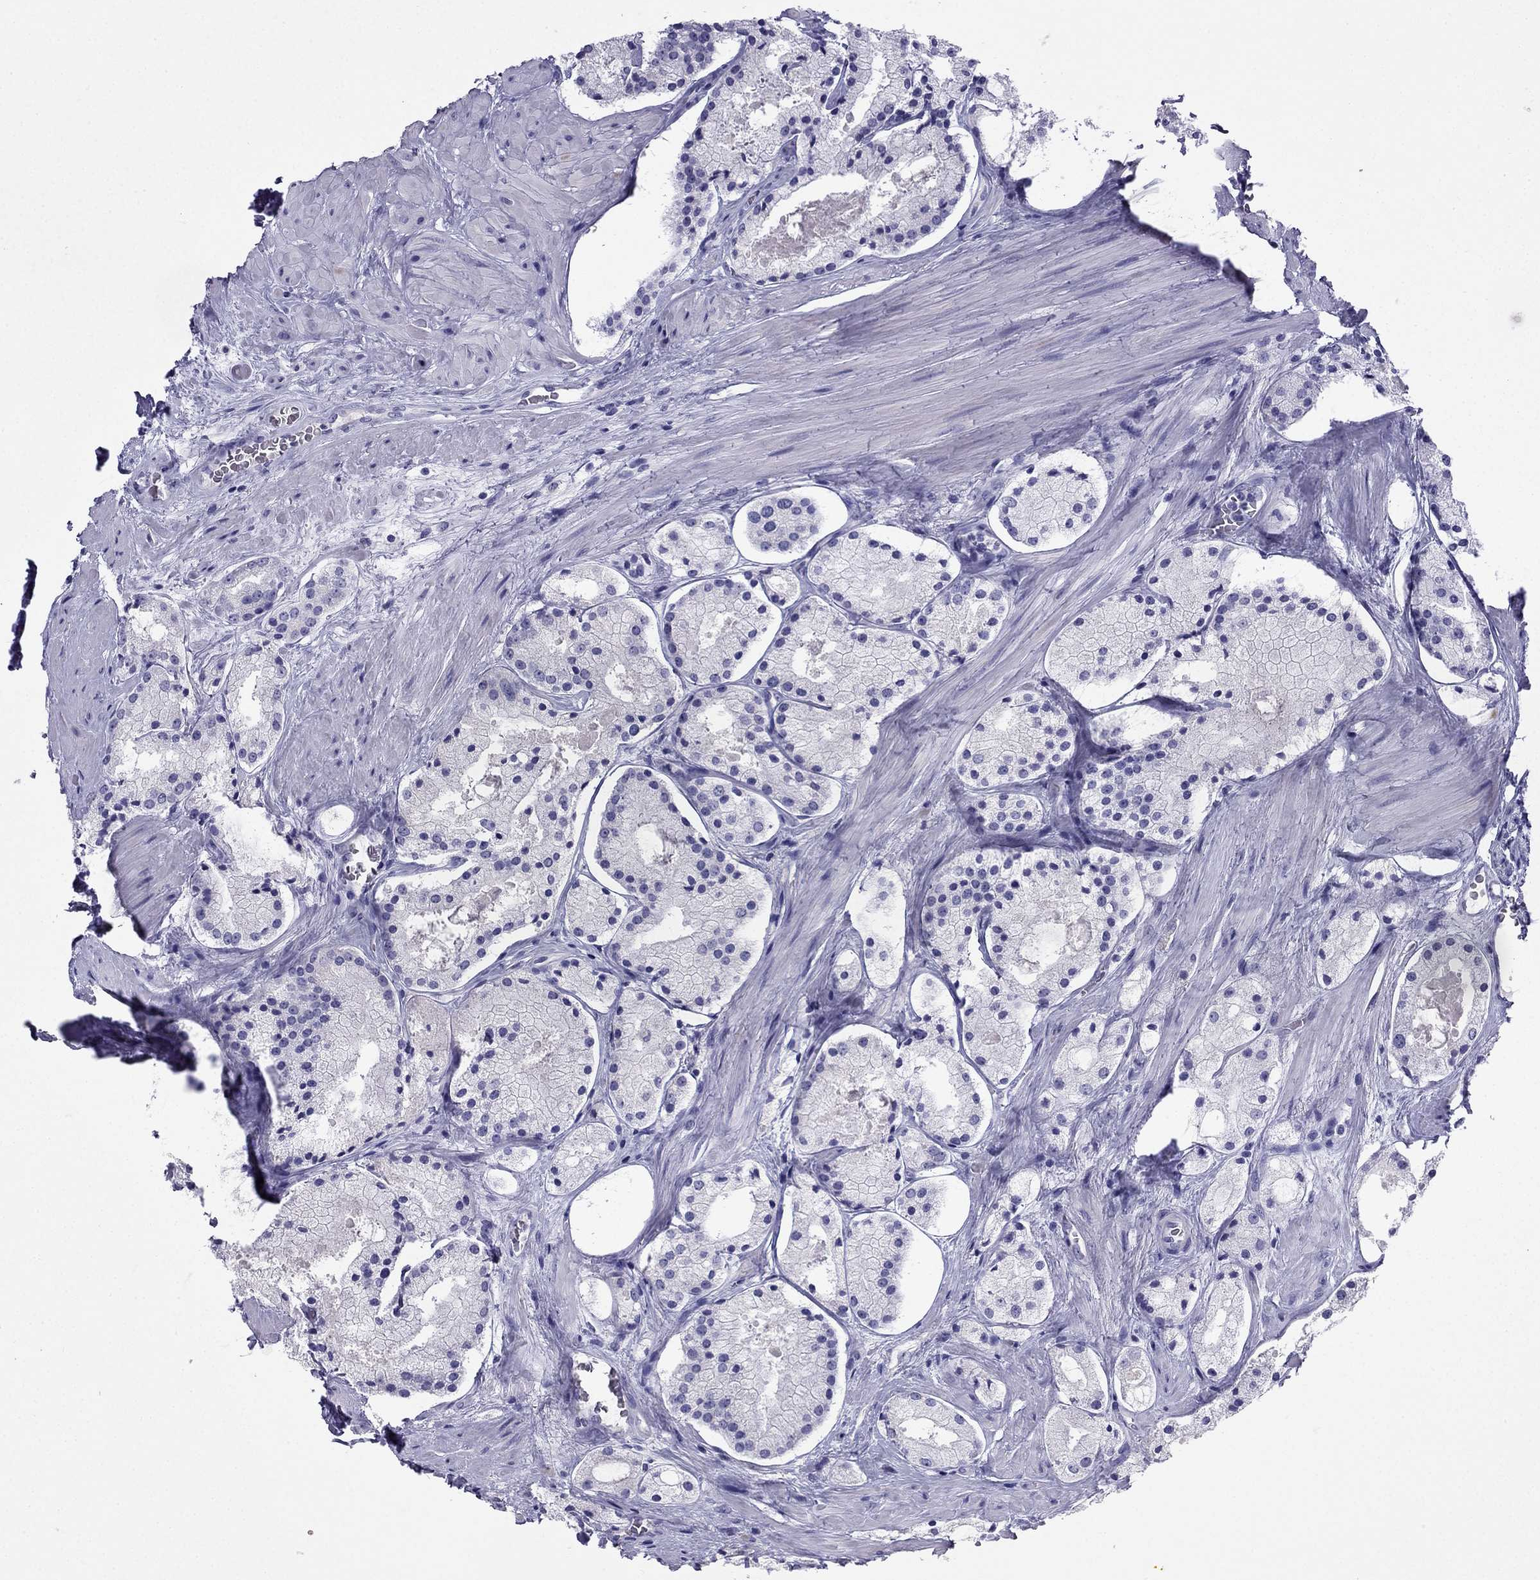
{"staining": {"intensity": "negative", "quantity": "none", "location": "none"}, "tissue": "prostate cancer", "cell_type": "Tumor cells", "image_type": "cancer", "snomed": [{"axis": "morphology", "description": "Adenocarcinoma, NOS"}, {"axis": "morphology", "description": "Adenocarcinoma, High grade"}, {"axis": "topography", "description": "Prostate"}], "caption": "Immunohistochemistry of adenocarcinoma (high-grade) (prostate) displays no positivity in tumor cells.", "gene": "NPTX1", "patient": {"sex": "male", "age": 64}}